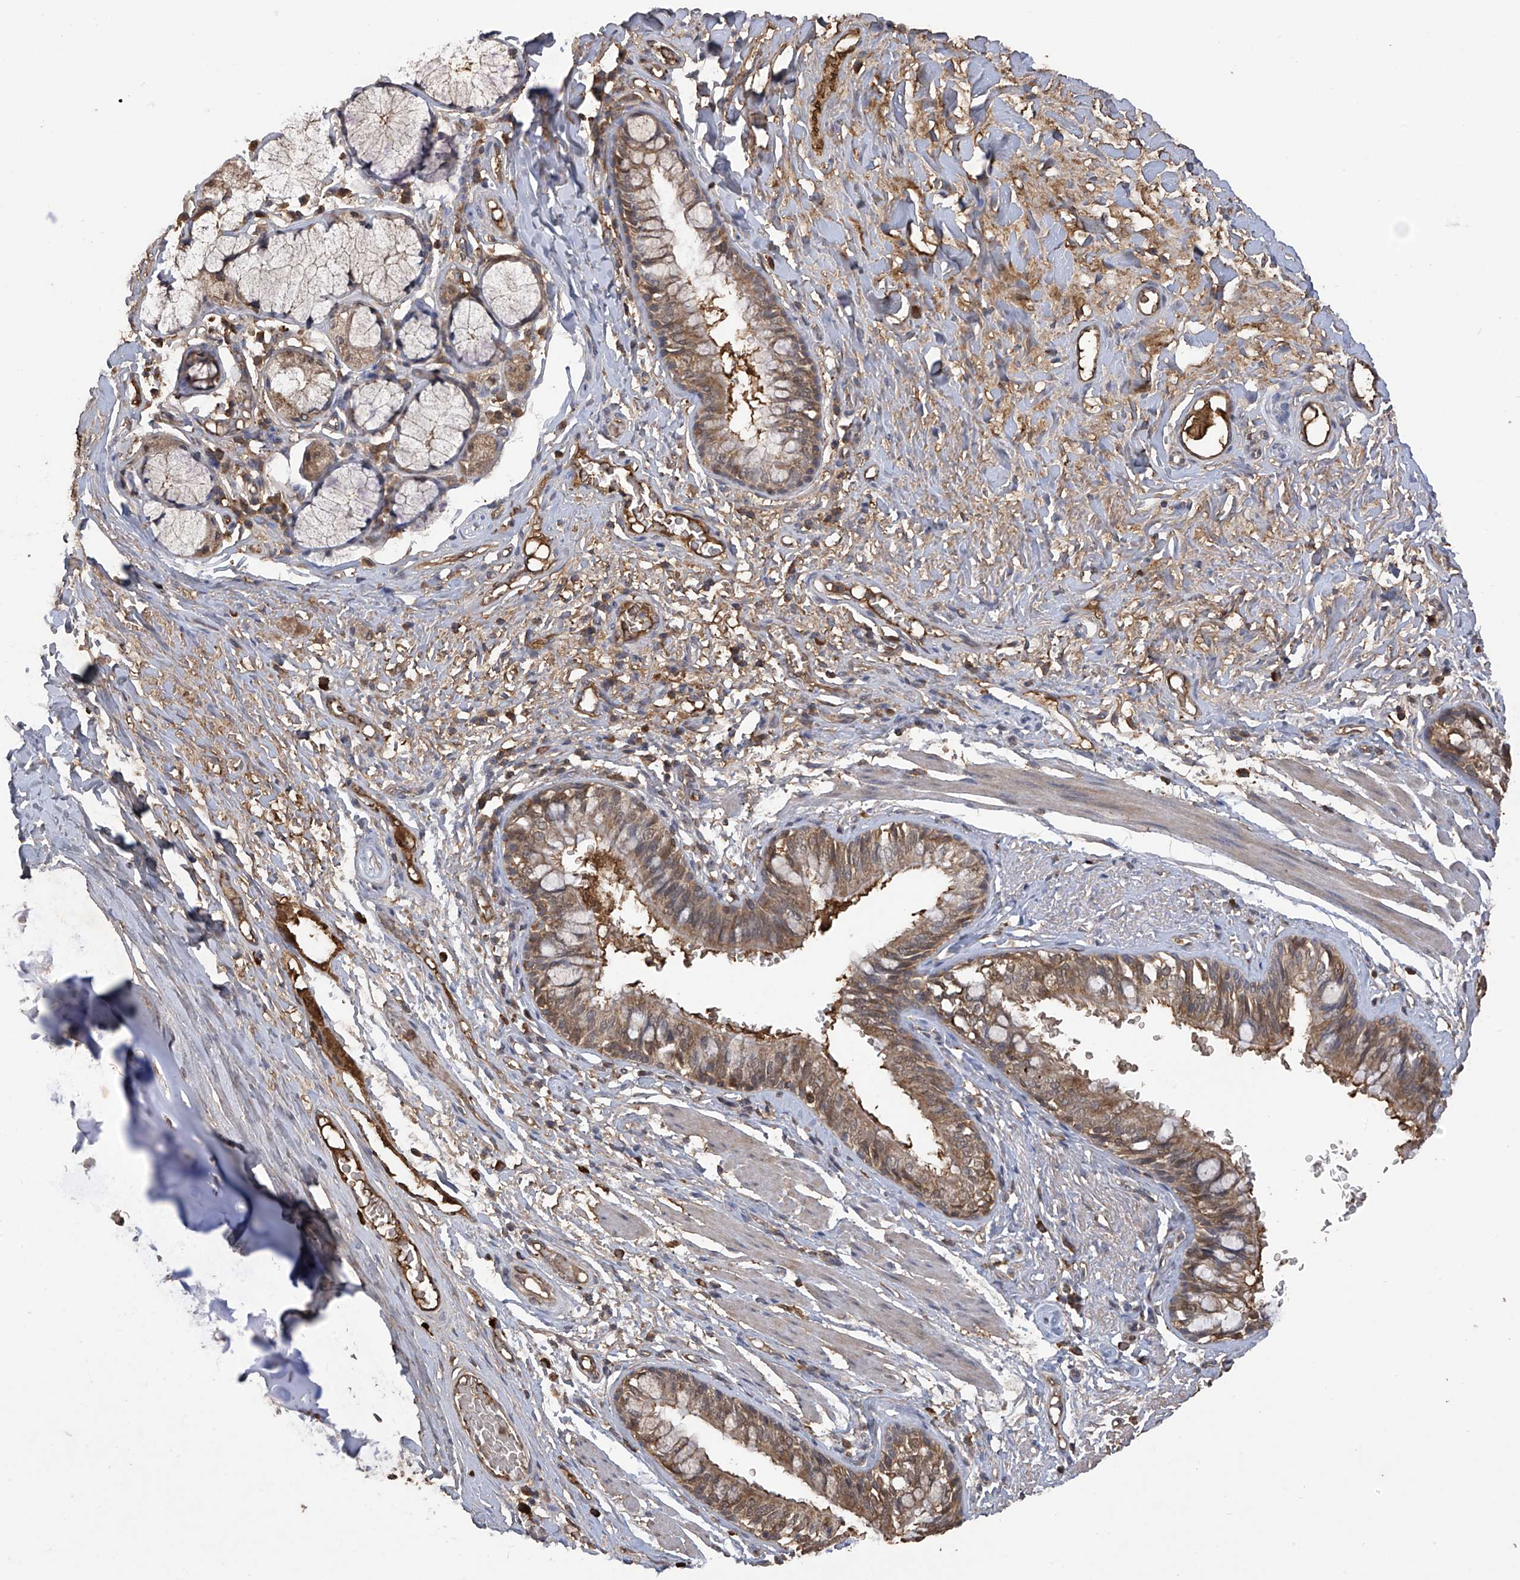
{"staining": {"intensity": "moderate", "quantity": ">75%", "location": "cytoplasmic/membranous"}, "tissue": "bronchus", "cell_type": "Respiratory epithelial cells", "image_type": "normal", "snomed": [{"axis": "morphology", "description": "Normal tissue, NOS"}, {"axis": "topography", "description": "Cartilage tissue"}, {"axis": "topography", "description": "Bronchus"}], "caption": "An image showing moderate cytoplasmic/membranous expression in approximately >75% of respiratory epithelial cells in benign bronchus, as visualized by brown immunohistochemical staining.", "gene": "PNPT1", "patient": {"sex": "female", "age": 36}}